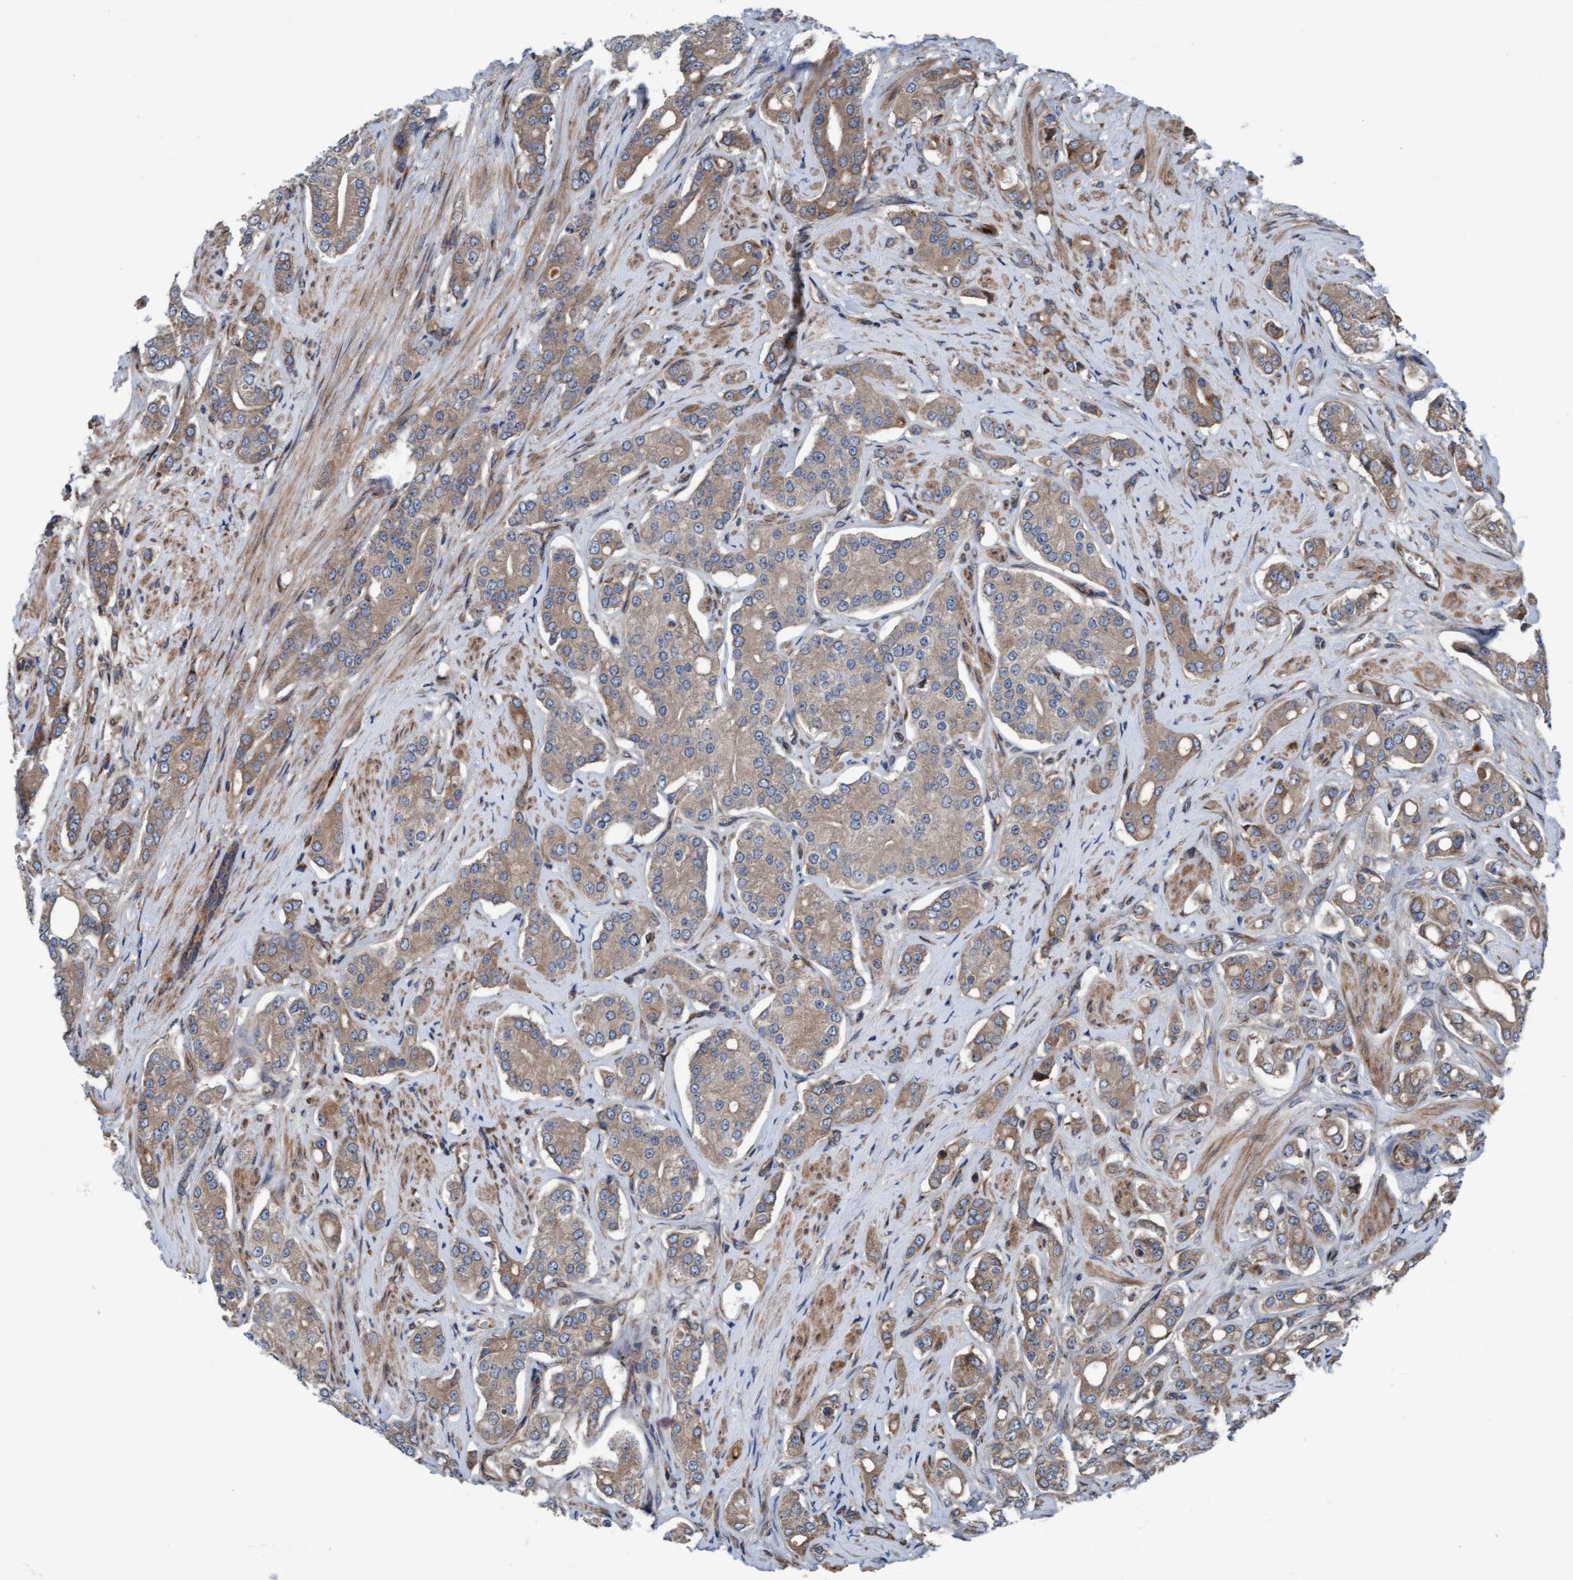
{"staining": {"intensity": "weak", "quantity": ">75%", "location": "cytoplasmic/membranous"}, "tissue": "prostate cancer", "cell_type": "Tumor cells", "image_type": "cancer", "snomed": [{"axis": "morphology", "description": "Adenocarcinoma, High grade"}, {"axis": "topography", "description": "Prostate"}], "caption": "Prostate cancer (high-grade adenocarcinoma) stained with a brown dye displays weak cytoplasmic/membranous positive expression in approximately >75% of tumor cells.", "gene": "RAP1GAP2", "patient": {"sex": "male", "age": 71}}